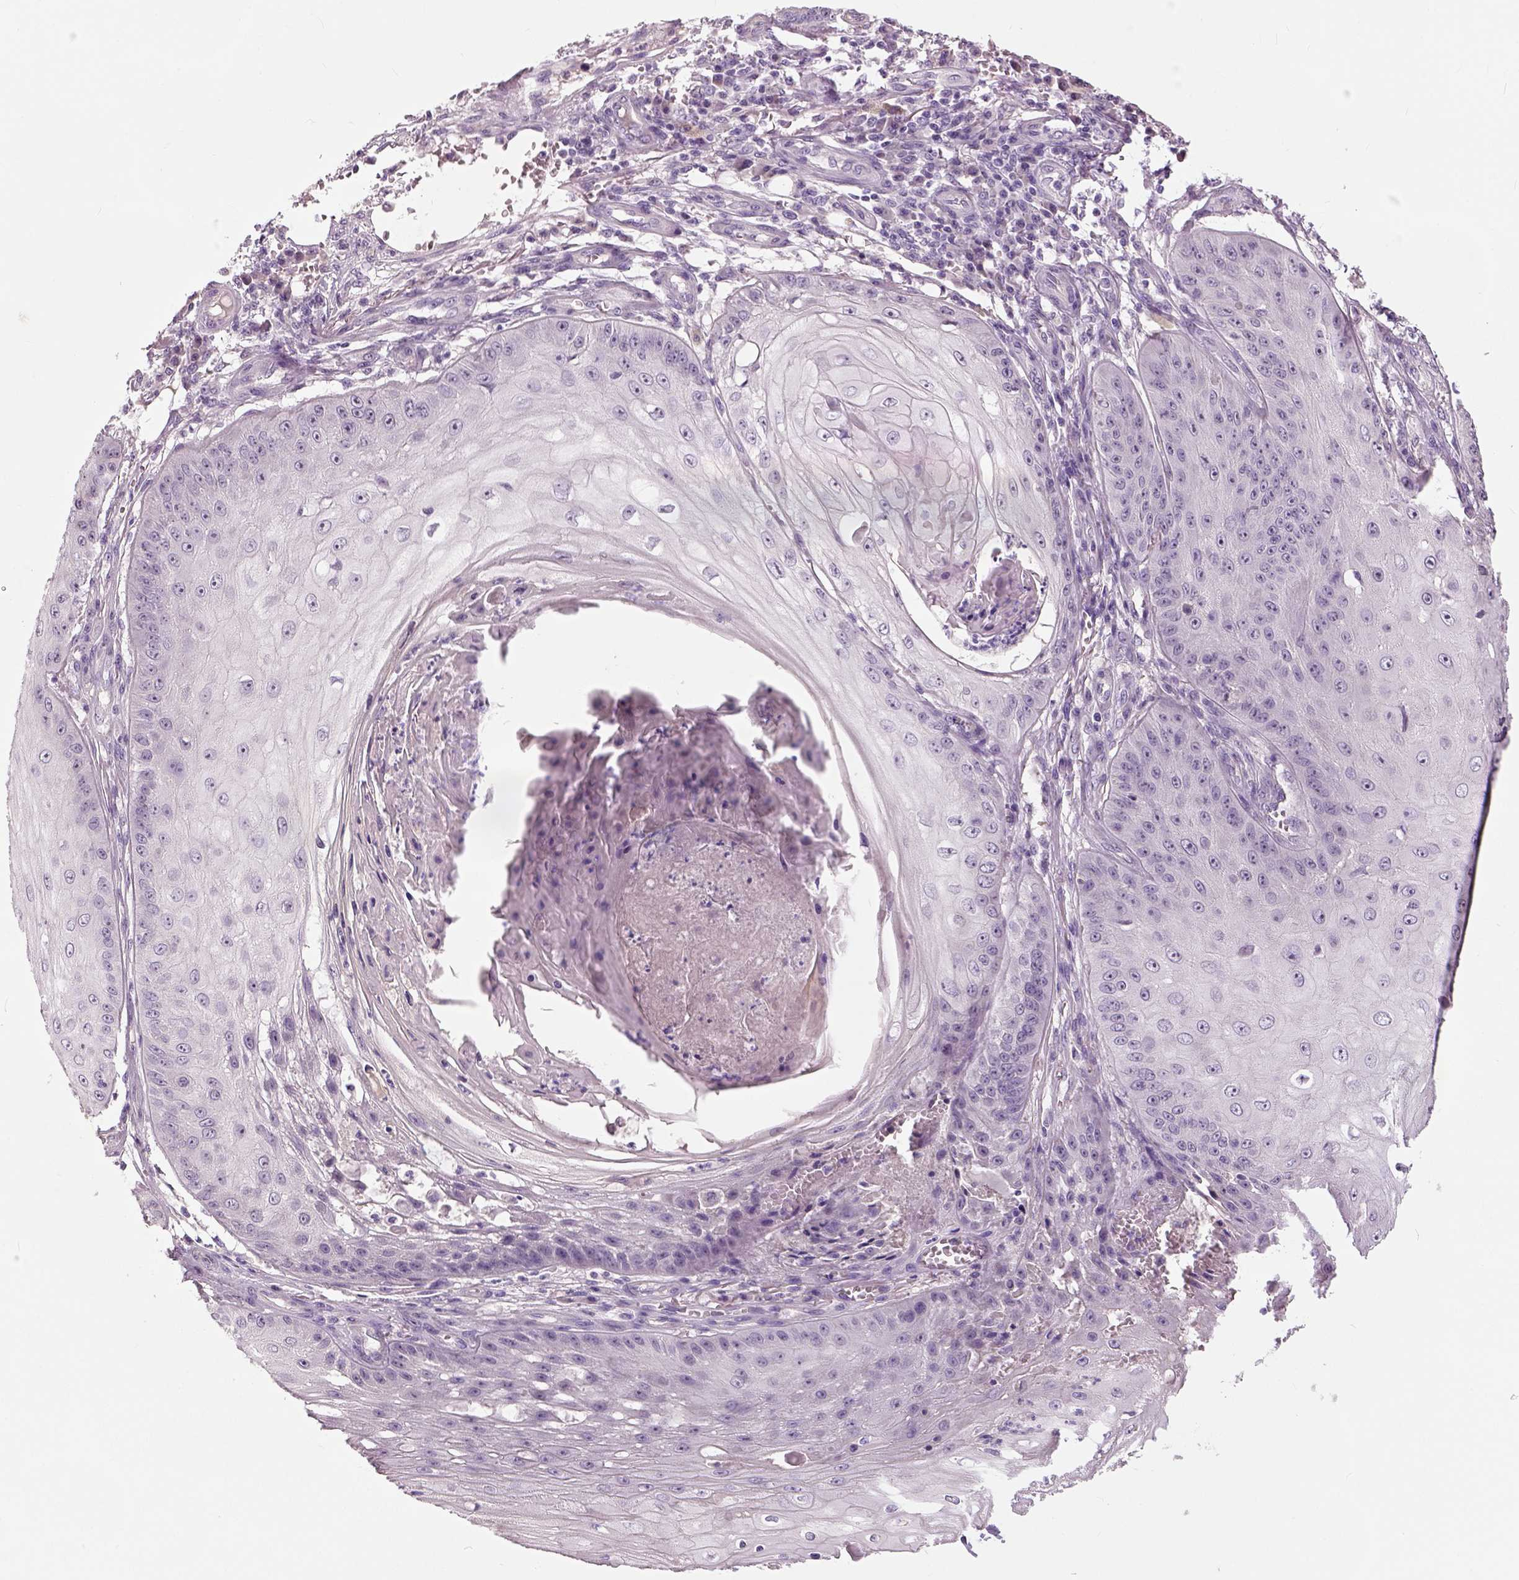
{"staining": {"intensity": "negative", "quantity": "none", "location": "none"}, "tissue": "skin cancer", "cell_type": "Tumor cells", "image_type": "cancer", "snomed": [{"axis": "morphology", "description": "Squamous cell carcinoma, NOS"}, {"axis": "topography", "description": "Skin"}], "caption": "Photomicrograph shows no significant protein staining in tumor cells of squamous cell carcinoma (skin).", "gene": "NECAB1", "patient": {"sex": "male", "age": 70}}